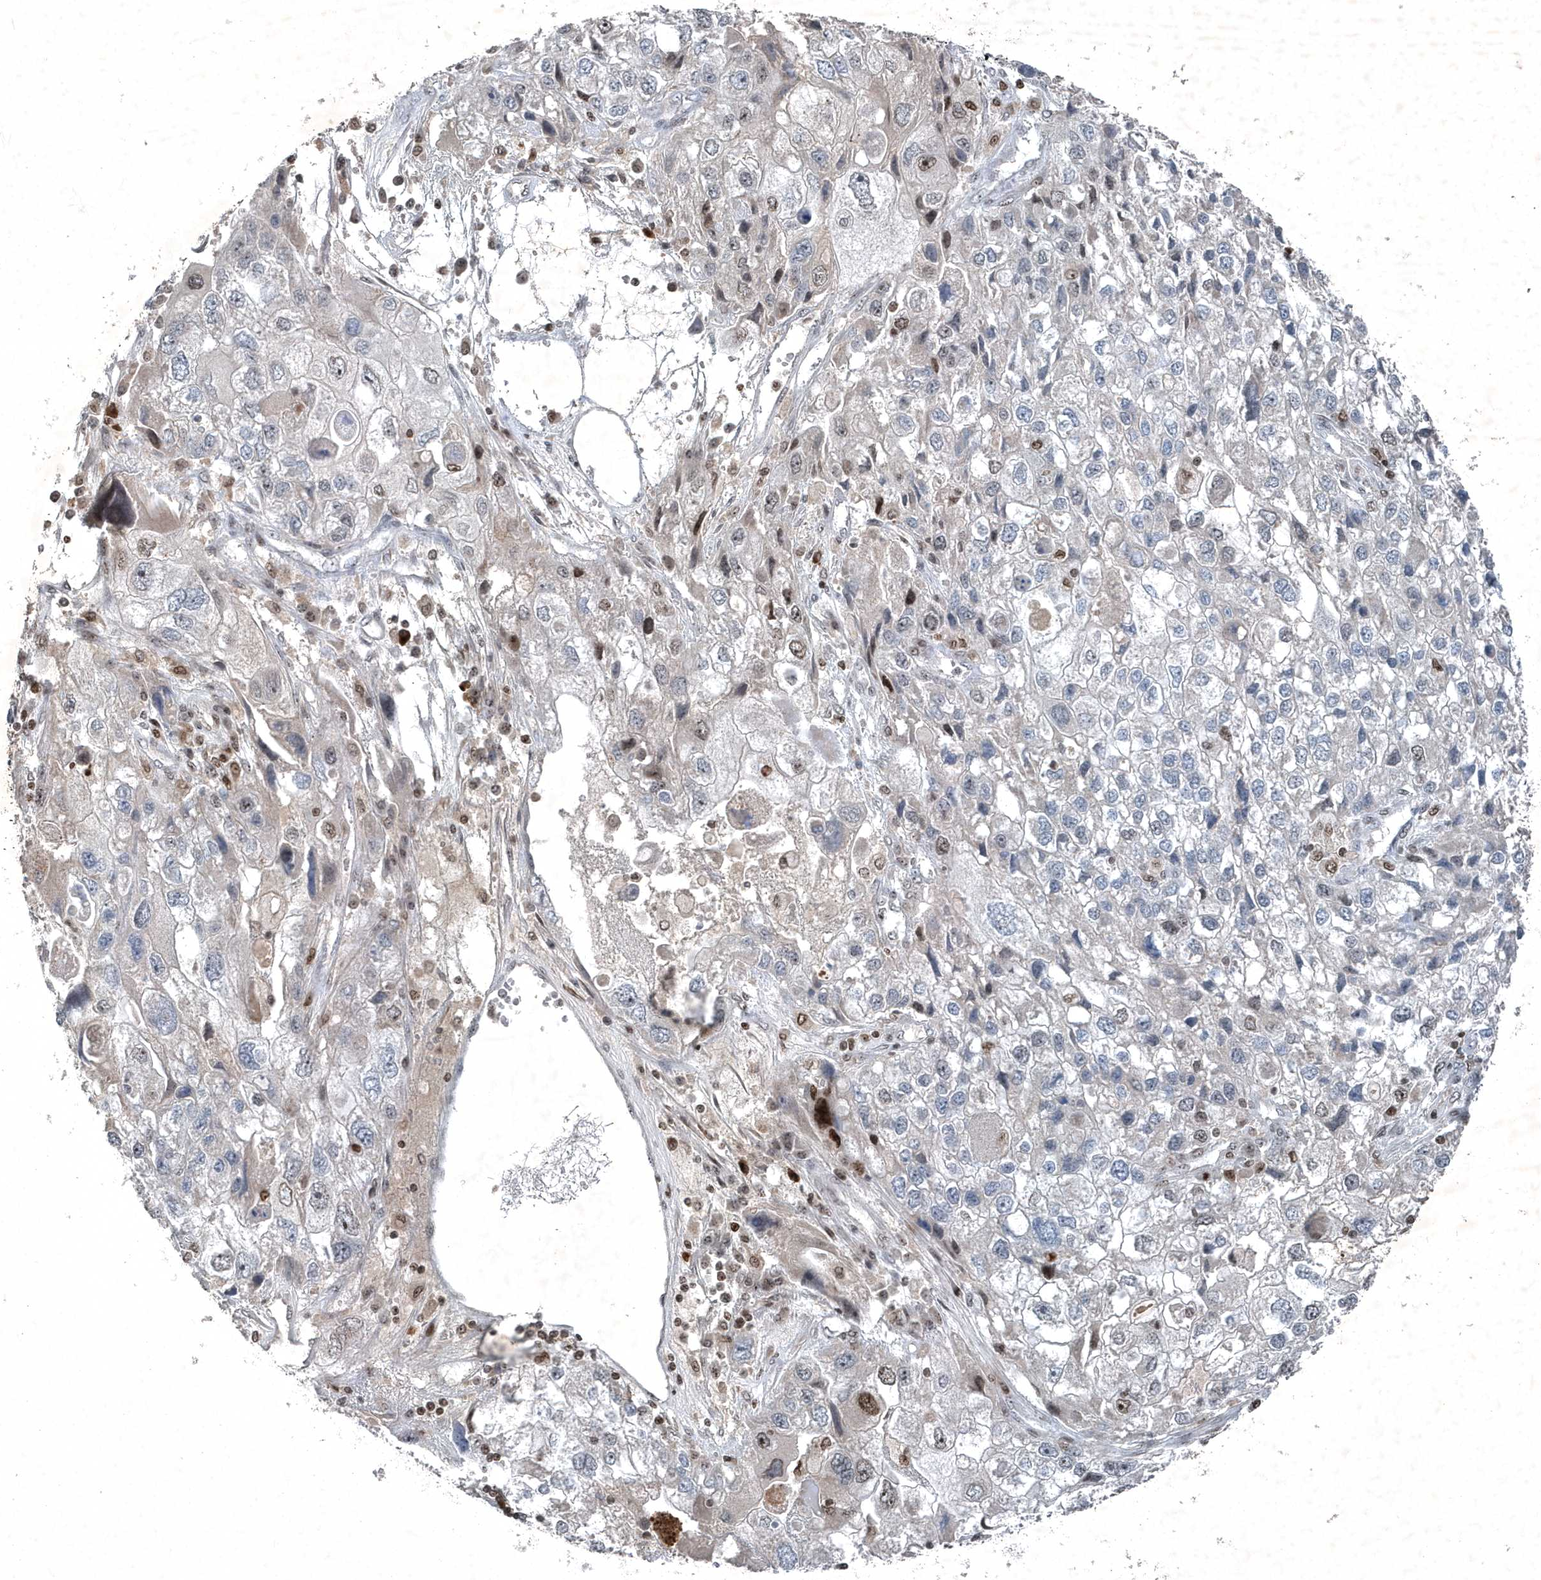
{"staining": {"intensity": "moderate", "quantity": "<25%", "location": "nuclear"}, "tissue": "endometrial cancer", "cell_type": "Tumor cells", "image_type": "cancer", "snomed": [{"axis": "morphology", "description": "Adenocarcinoma, NOS"}, {"axis": "topography", "description": "Endometrium"}], "caption": "The photomicrograph reveals staining of endometrial cancer (adenocarcinoma), revealing moderate nuclear protein positivity (brown color) within tumor cells.", "gene": "QTRT2", "patient": {"sex": "female", "age": 49}}